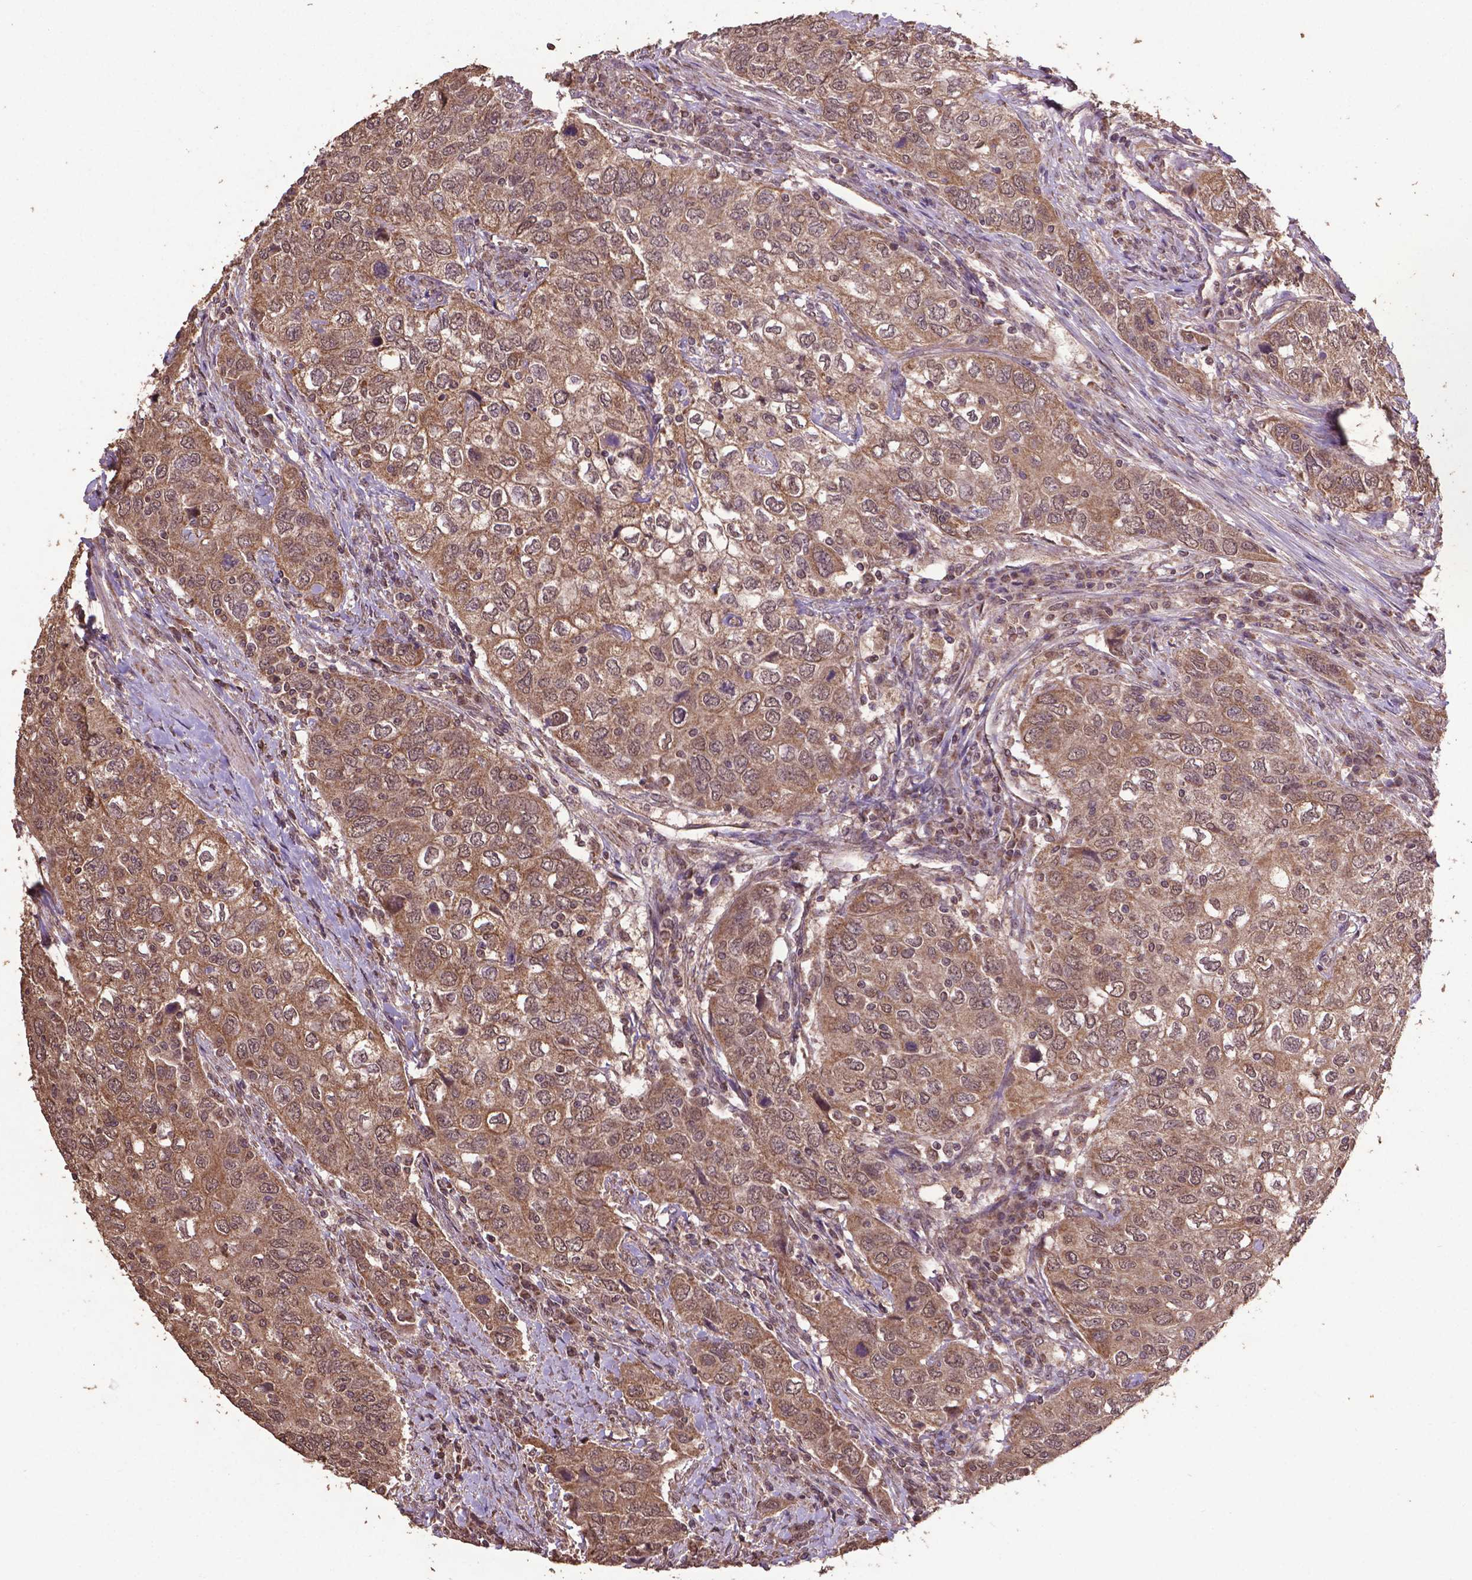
{"staining": {"intensity": "moderate", "quantity": ">75%", "location": "cytoplasmic/membranous,nuclear"}, "tissue": "urothelial cancer", "cell_type": "Tumor cells", "image_type": "cancer", "snomed": [{"axis": "morphology", "description": "Urothelial carcinoma, High grade"}, {"axis": "topography", "description": "Urinary bladder"}], "caption": "Tumor cells display medium levels of moderate cytoplasmic/membranous and nuclear staining in about >75% of cells in high-grade urothelial carcinoma.", "gene": "DCAF1", "patient": {"sex": "male", "age": 76}}